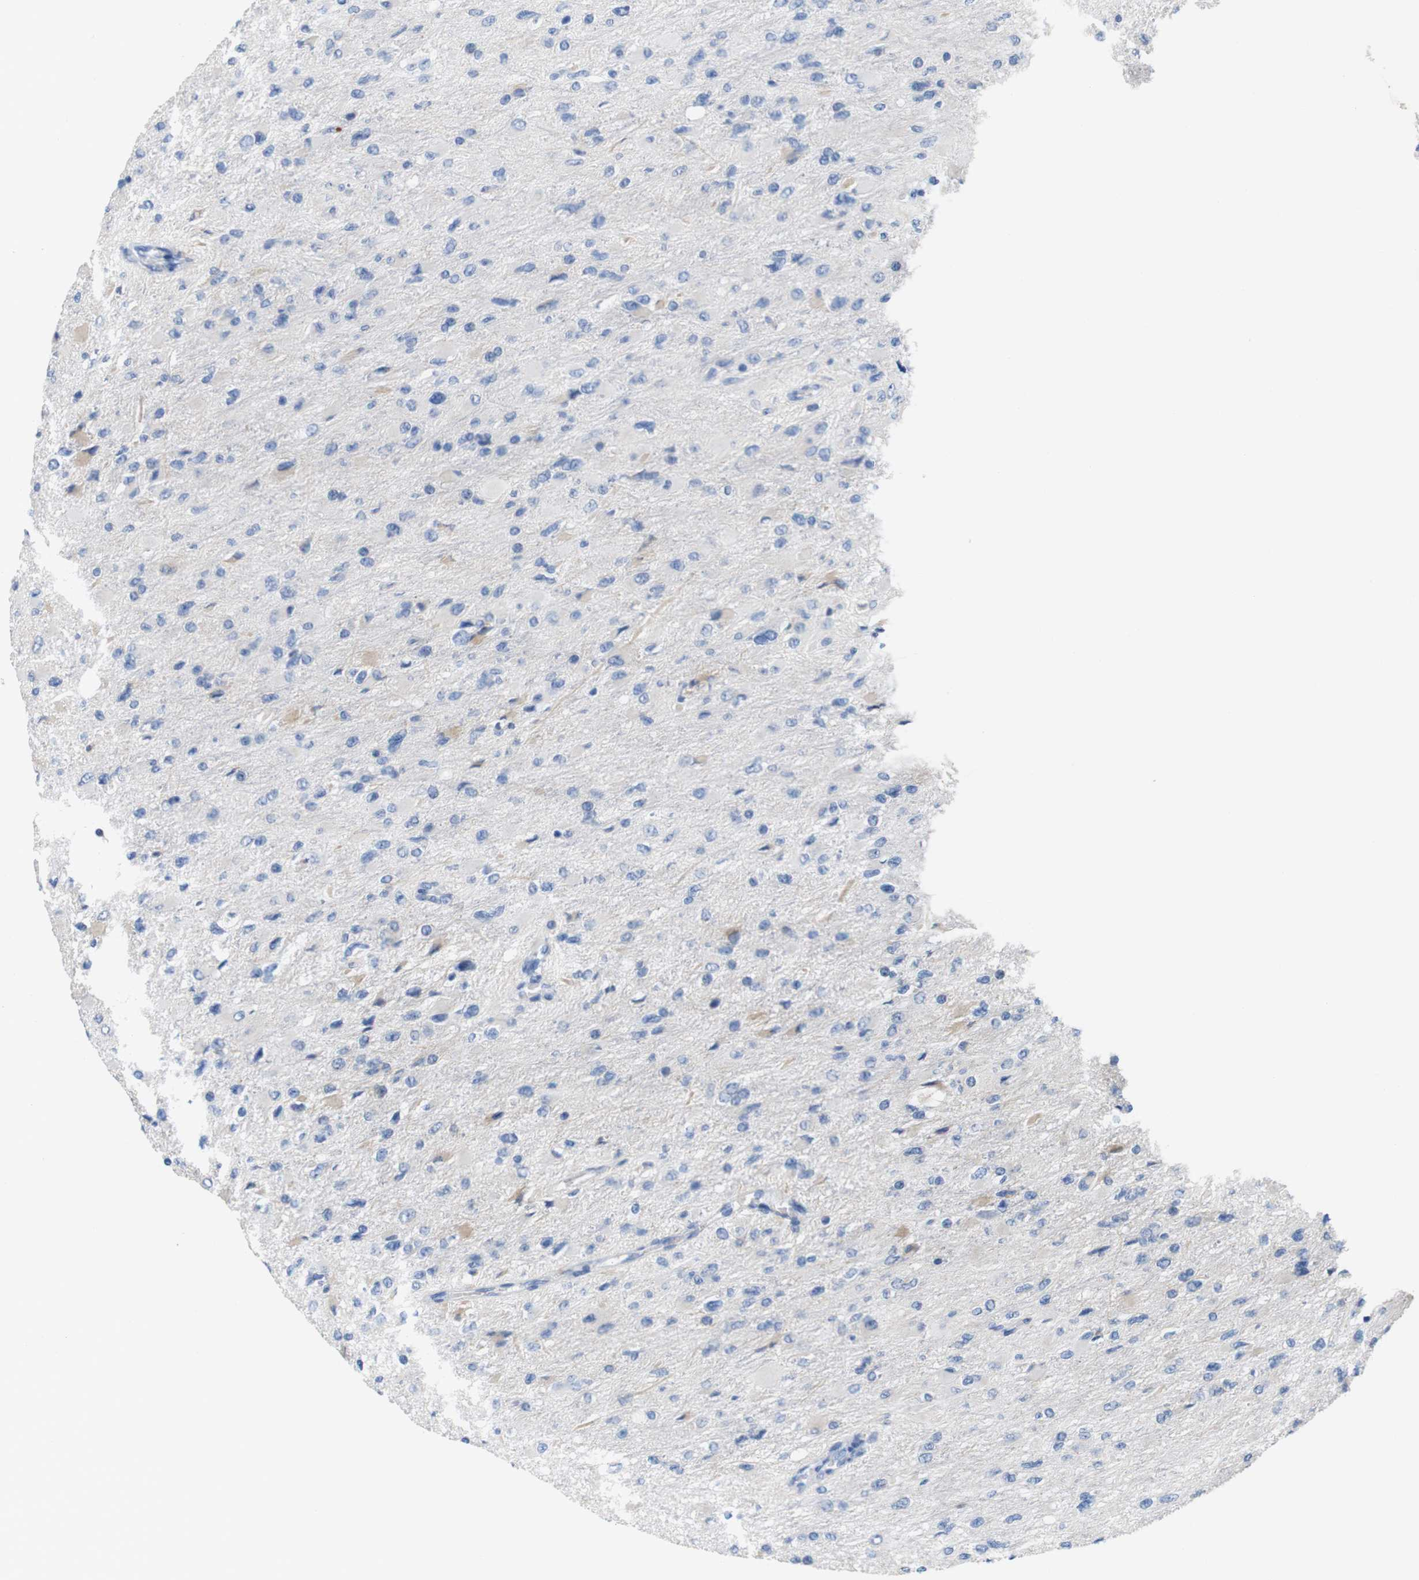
{"staining": {"intensity": "negative", "quantity": "none", "location": "none"}, "tissue": "glioma", "cell_type": "Tumor cells", "image_type": "cancer", "snomed": [{"axis": "morphology", "description": "Glioma, malignant, High grade"}, {"axis": "topography", "description": "Cerebral cortex"}], "caption": "Human malignant high-grade glioma stained for a protein using immunohistochemistry displays no positivity in tumor cells.", "gene": "C1RL", "patient": {"sex": "female", "age": 36}}